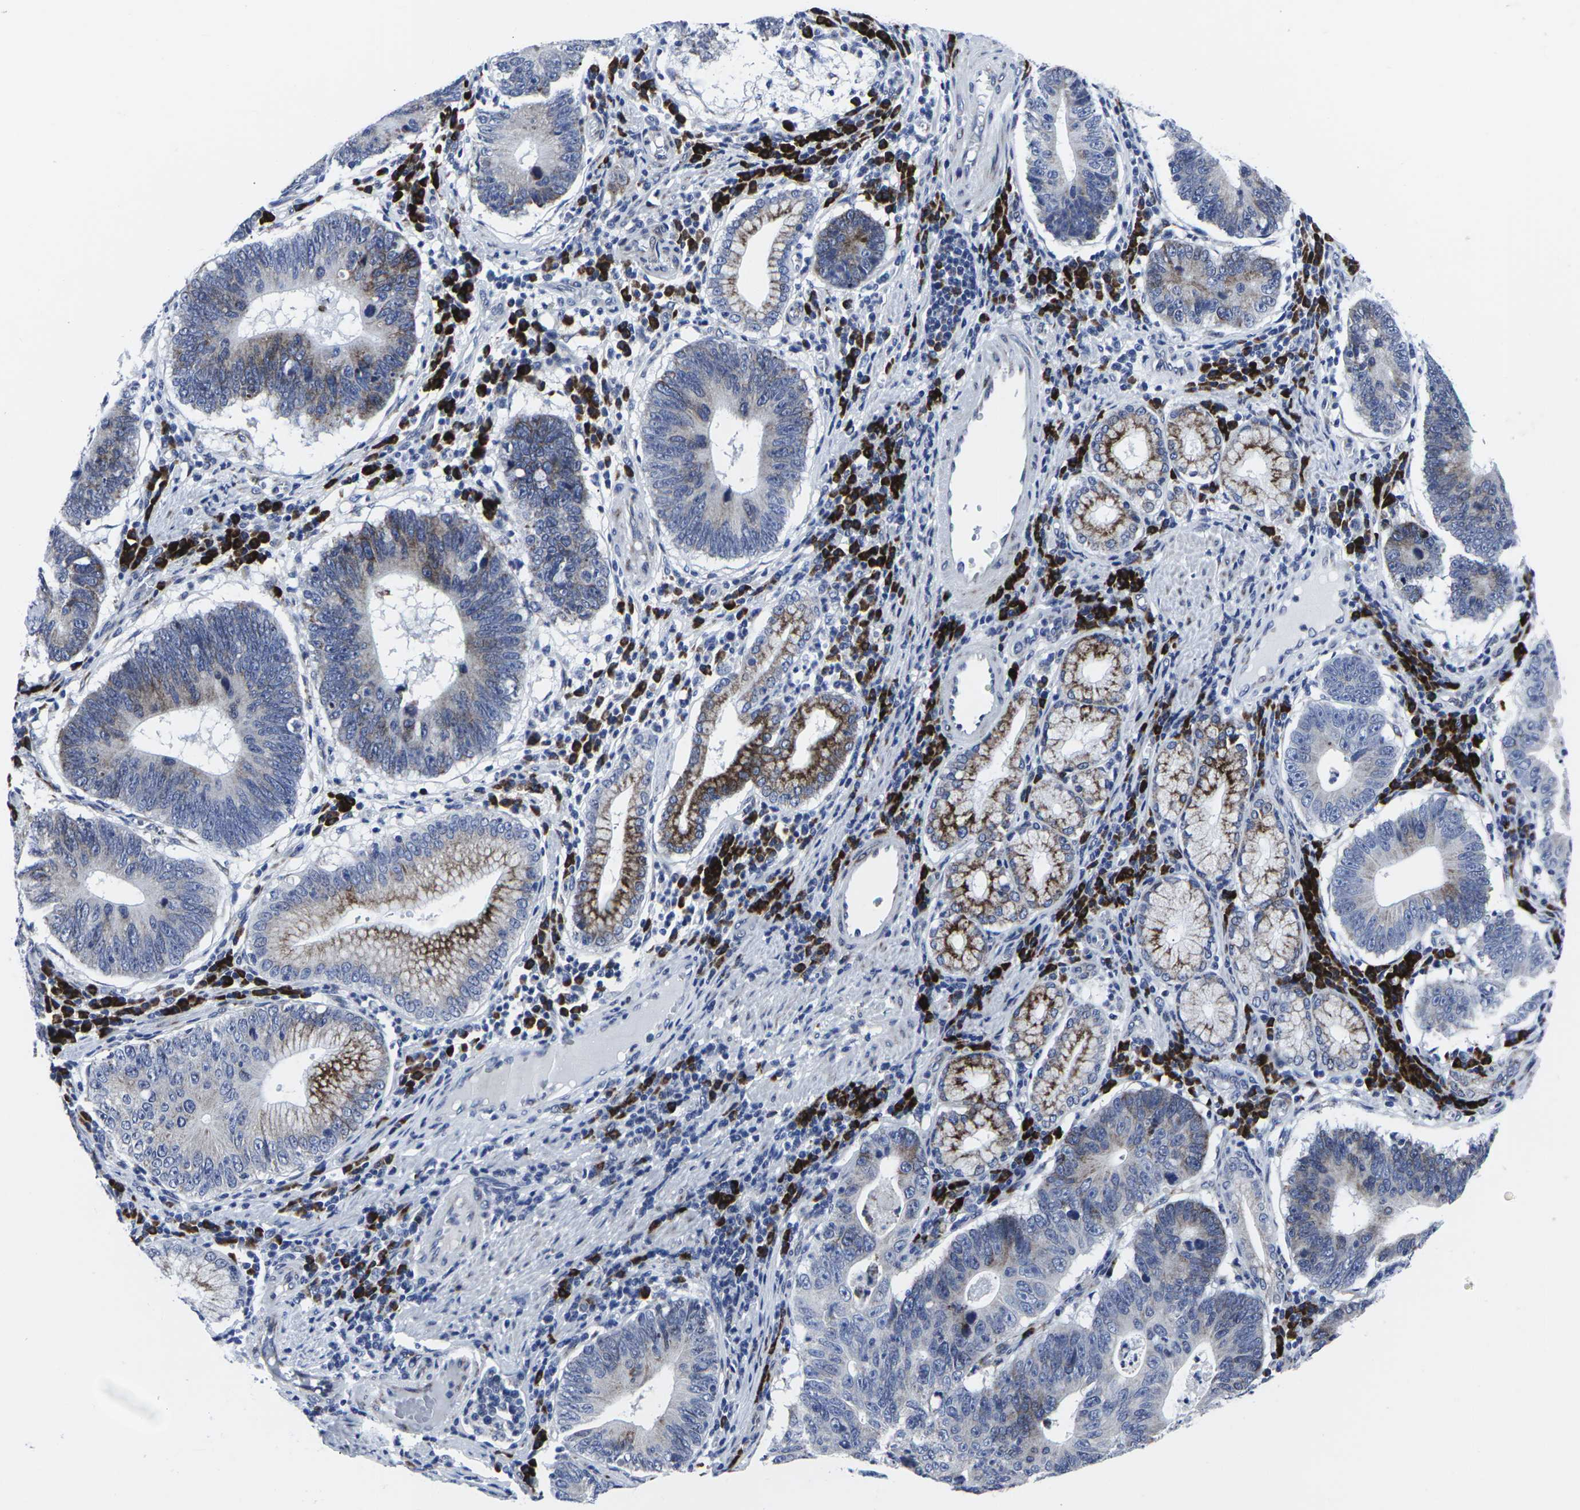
{"staining": {"intensity": "moderate", "quantity": "25%-75%", "location": "cytoplasmic/membranous"}, "tissue": "stomach cancer", "cell_type": "Tumor cells", "image_type": "cancer", "snomed": [{"axis": "morphology", "description": "Adenocarcinoma, NOS"}, {"axis": "topography", "description": "Stomach"}], "caption": "High-magnification brightfield microscopy of stomach cancer (adenocarcinoma) stained with DAB (brown) and counterstained with hematoxylin (blue). tumor cells exhibit moderate cytoplasmic/membranous staining is identified in approximately25%-75% of cells.", "gene": "RPN1", "patient": {"sex": "male", "age": 59}}